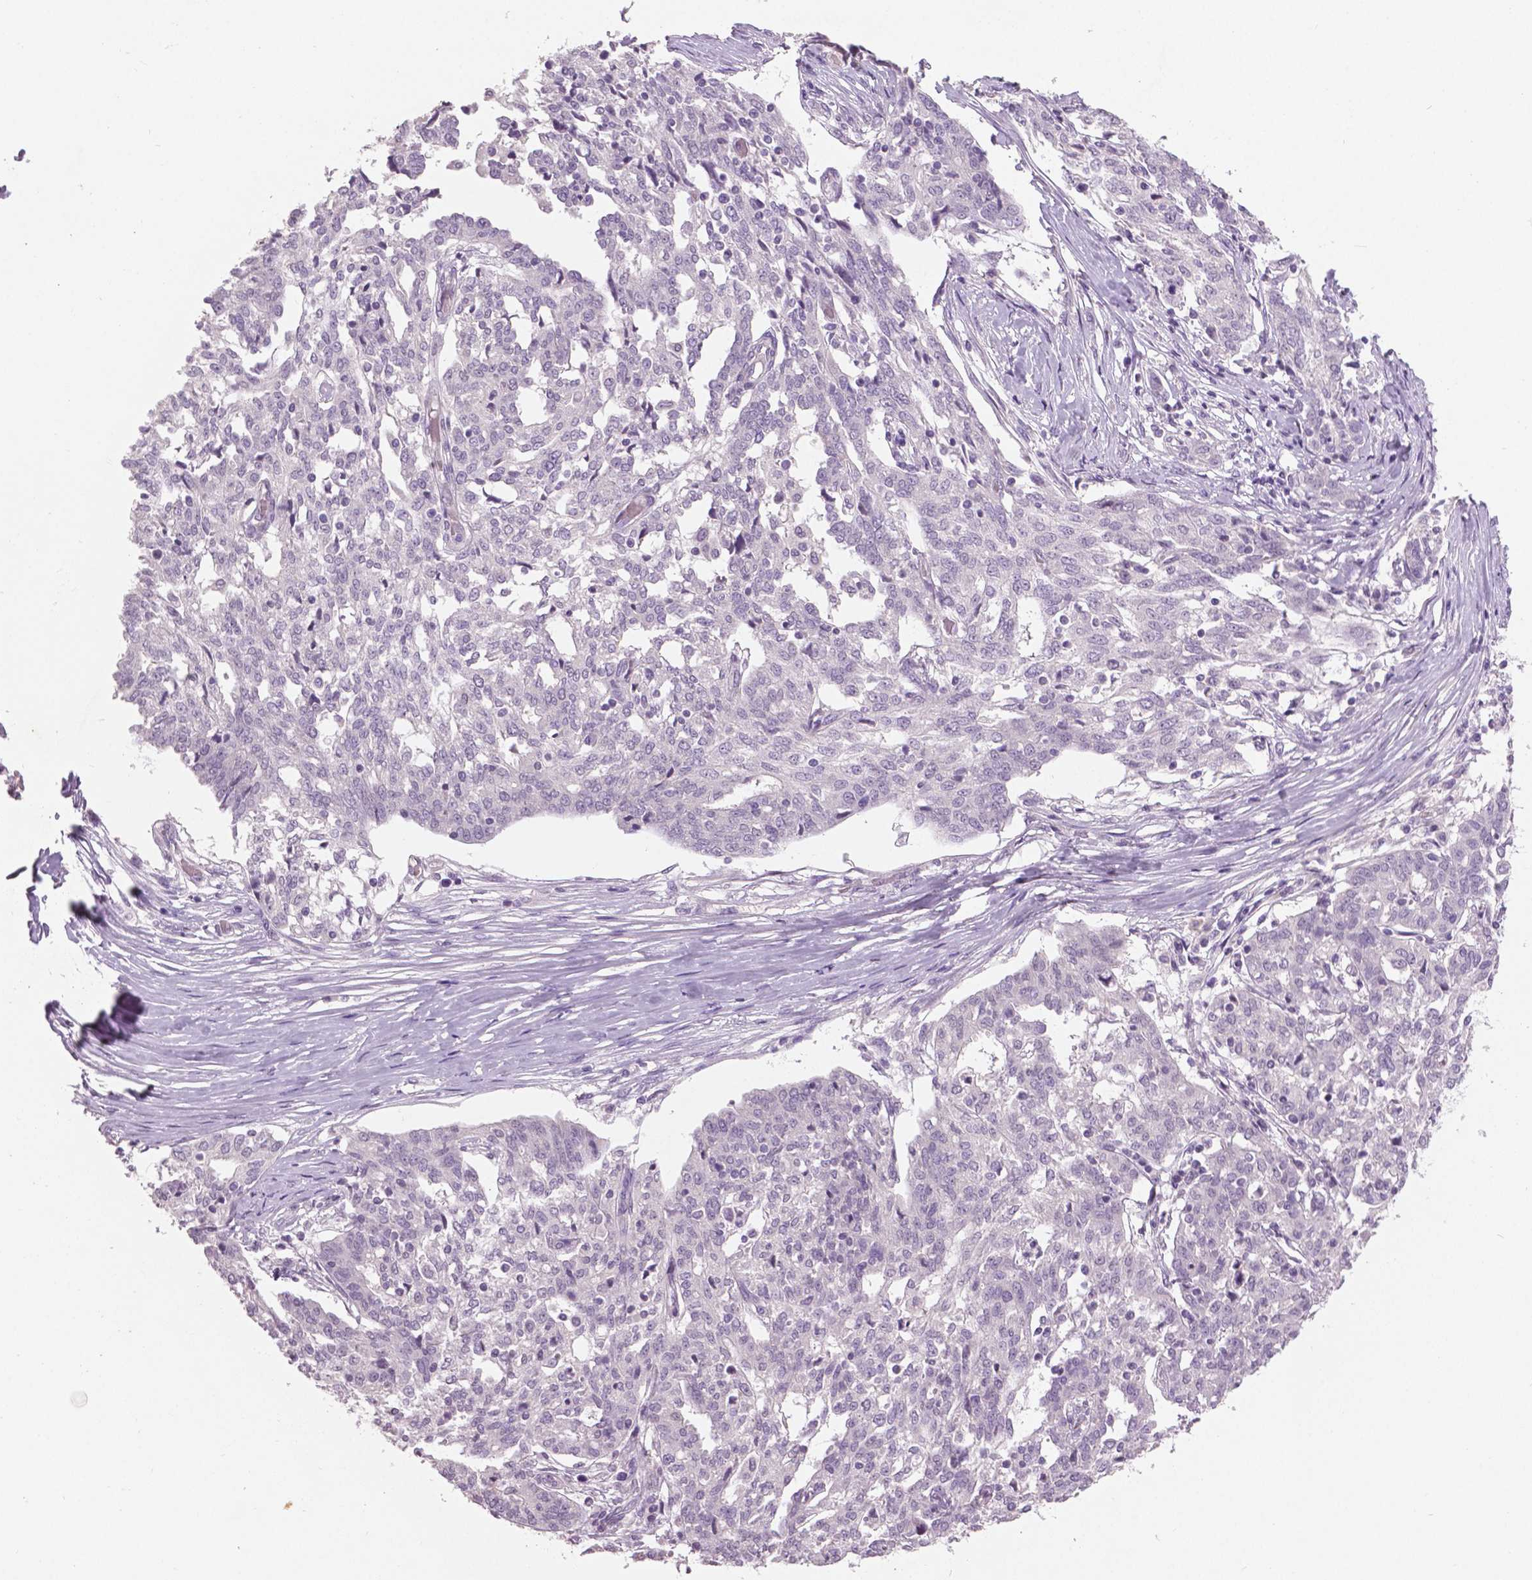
{"staining": {"intensity": "negative", "quantity": "none", "location": "none"}, "tissue": "ovarian cancer", "cell_type": "Tumor cells", "image_type": "cancer", "snomed": [{"axis": "morphology", "description": "Cystadenocarcinoma, serous, NOS"}, {"axis": "topography", "description": "Ovary"}], "caption": "This is an IHC micrograph of human ovarian cancer (serous cystadenocarcinoma). There is no expression in tumor cells.", "gene": "GRIN2A", "patient": {"sex": "female", "age": 67}}